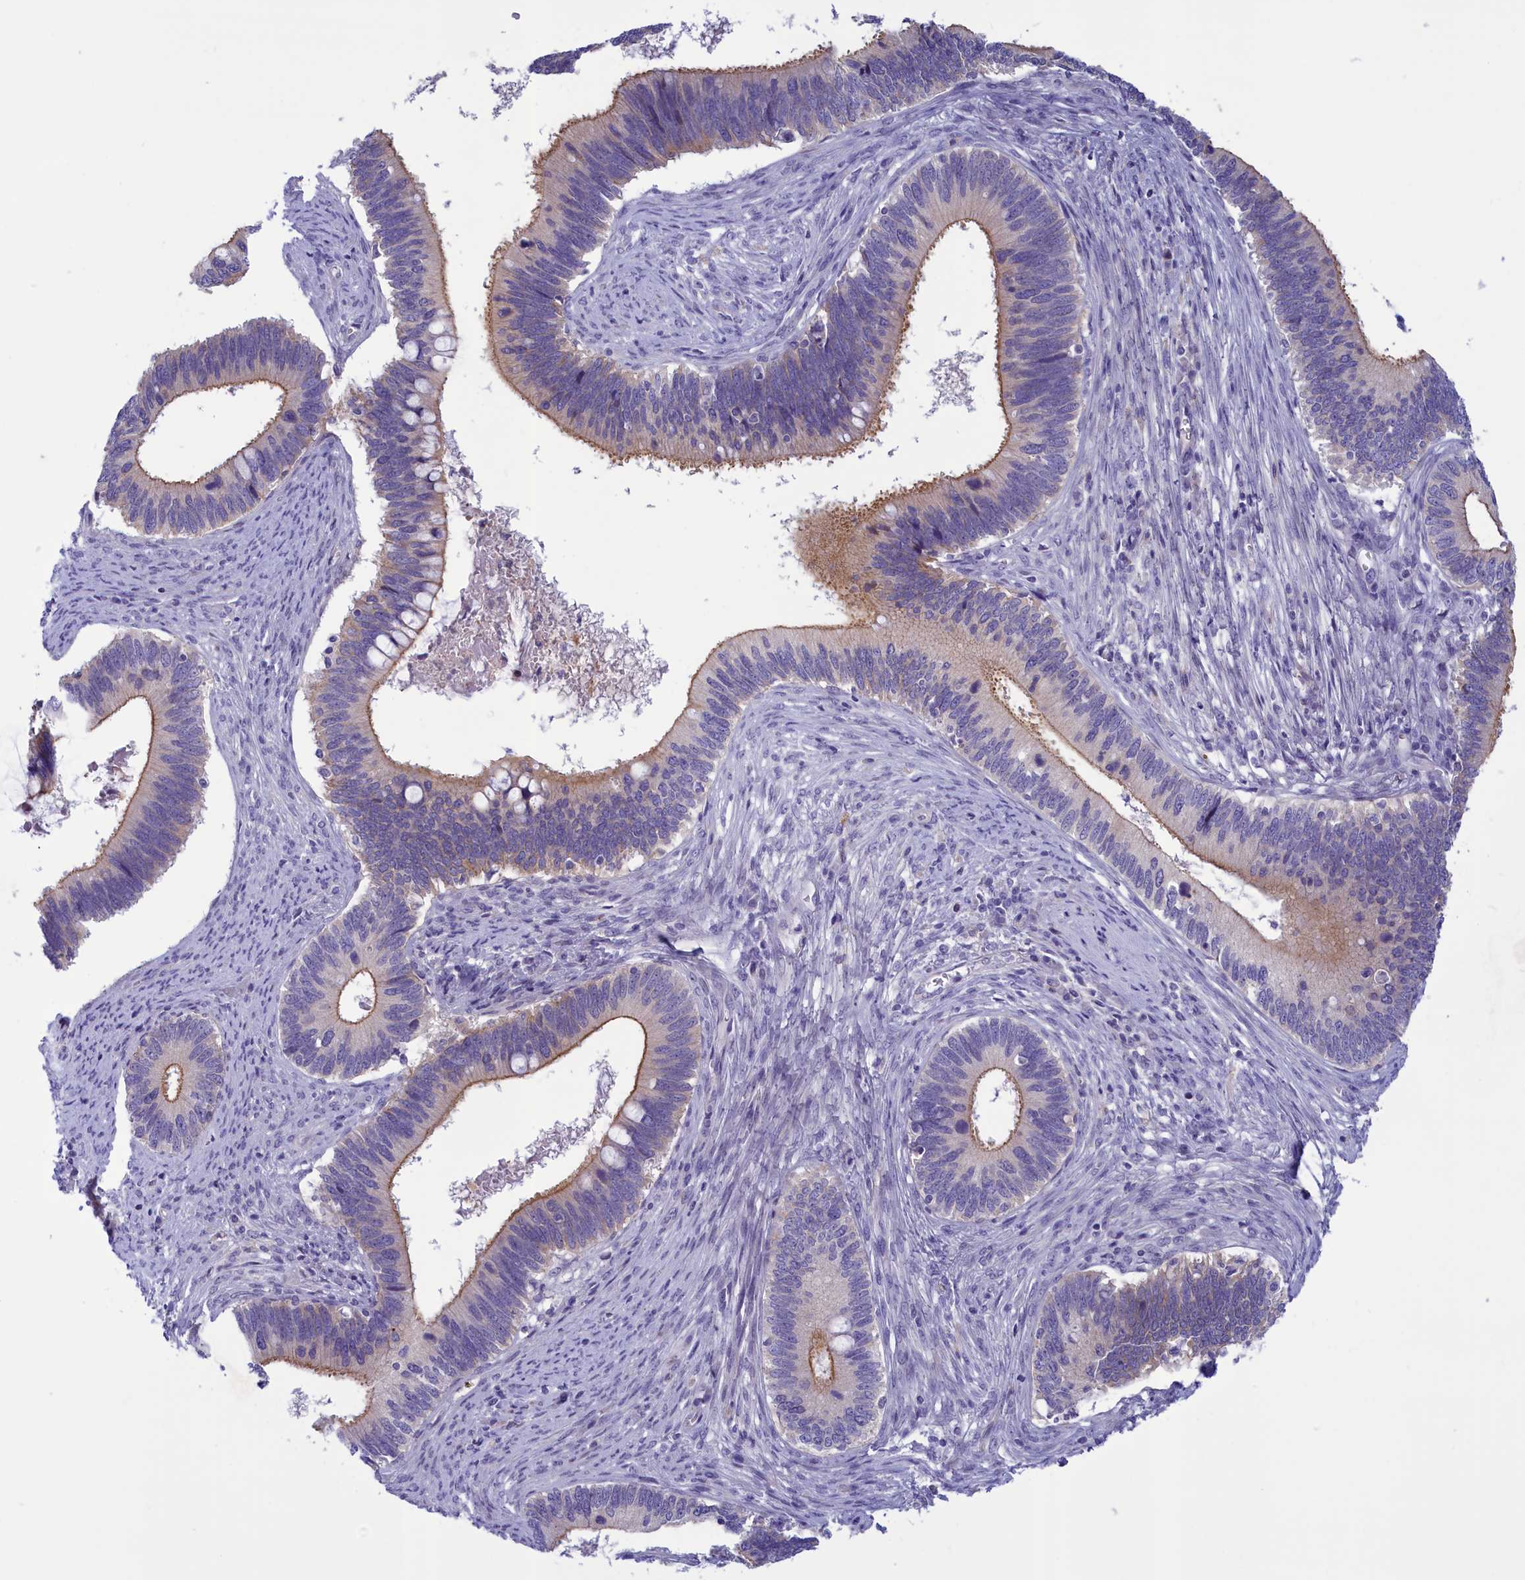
{"staining": {"intensity": "moderate", "quantity": "25%-75%", "location": "cytoplasmic/membranous"}, "tissue": "cervical cancer", "cell_type": "Tumor cells", "image_type": "cancer", "snomed": [{"axis": "morphology", "description": "Adenocarcinoma, NOS"}, {"axis": "topography", "description": "Cervix"}], "caption": "Protein analysis of adenocarcinoma (cervical) tissue displays moderate cytoplasmic/membranous positivity in about 25%-75% of tumor cells.", "gene": "CORO2A", "patient": {"sex": "female", "age": 42}}